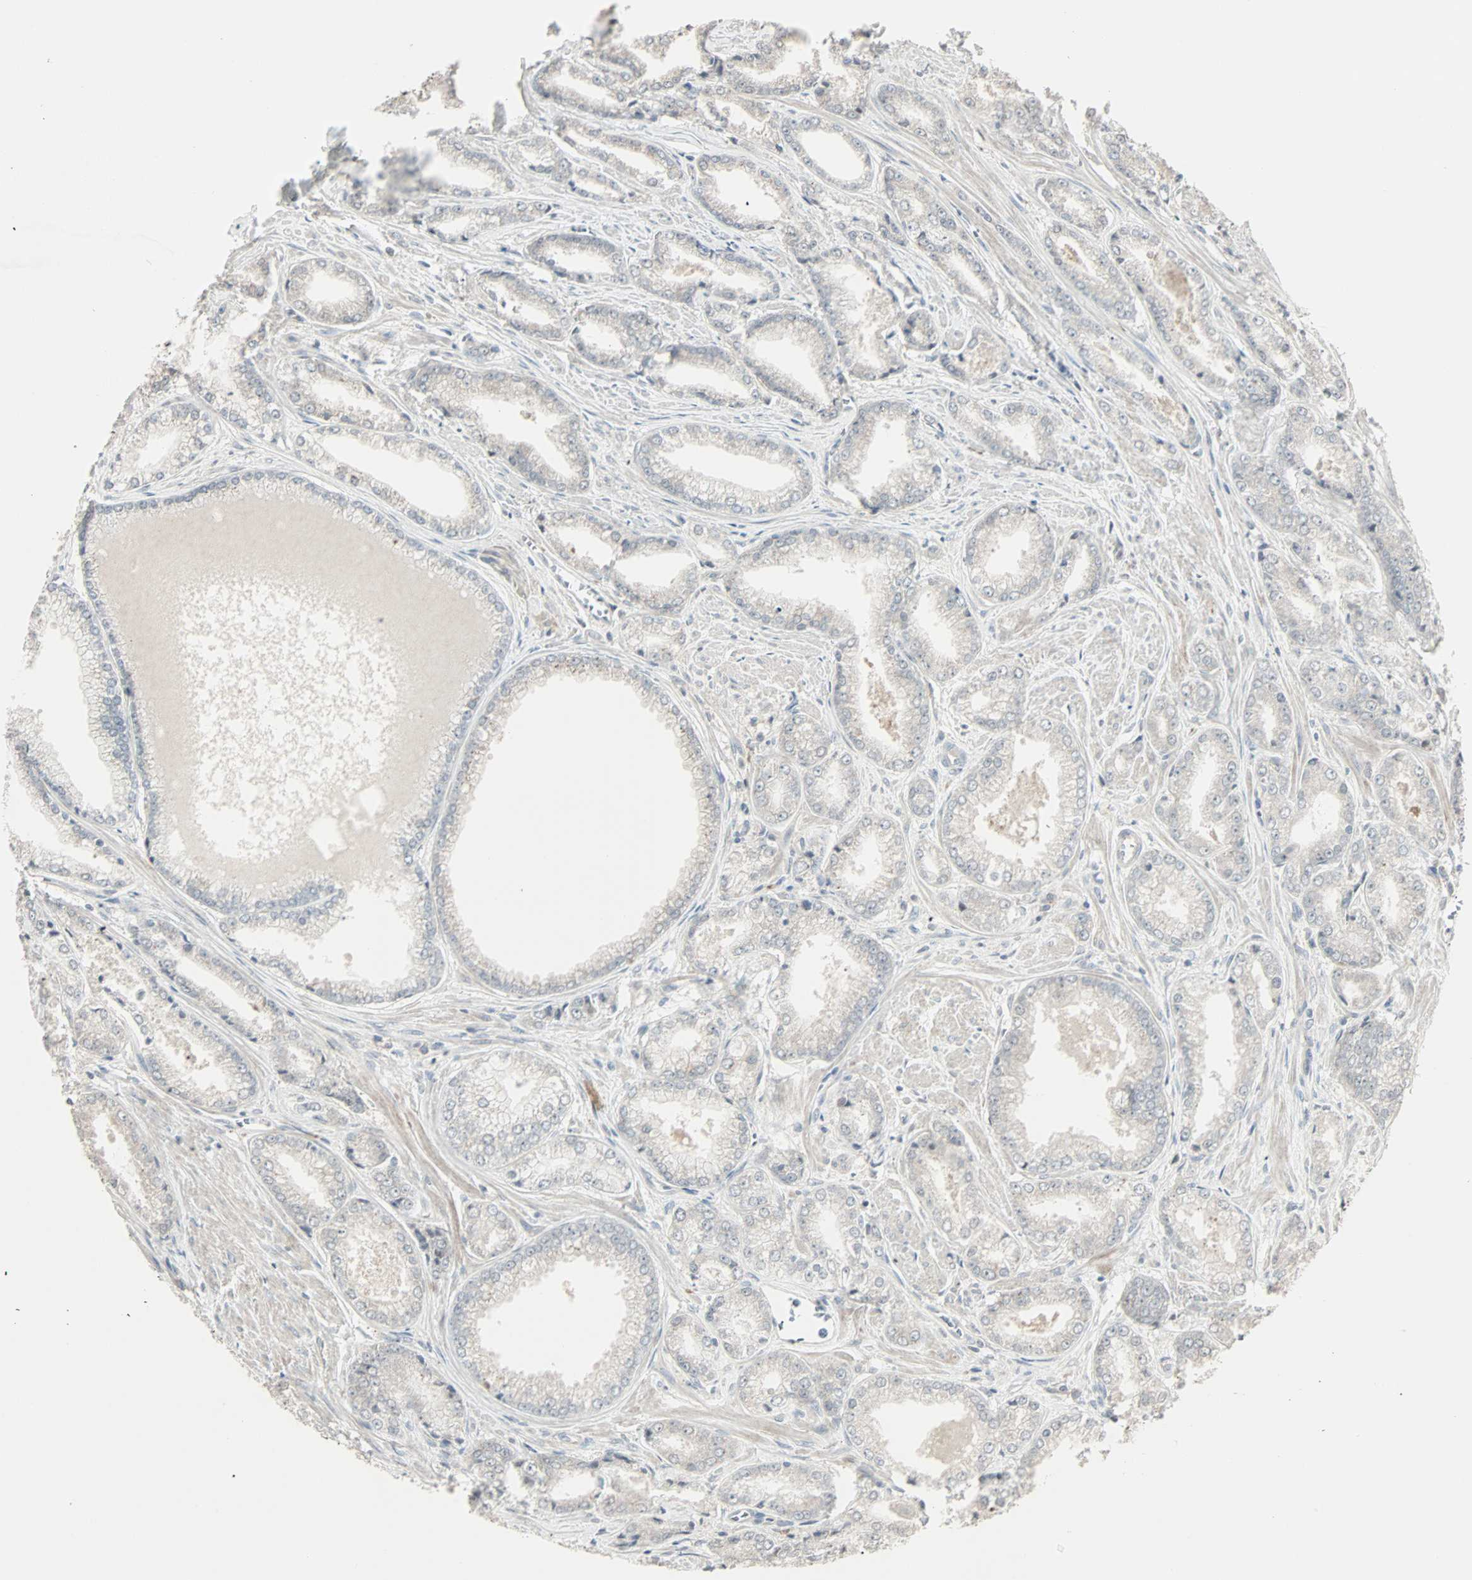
{"staining": {"intensity": "weak", "quantity": "25%-75%", "location": "cytoplasmic/membranous,nuclear"}, "tissue": "prostate cancer", "cell_type": "Tumor cells", "image_type": "cancer", "snomed": [{"axis": "morphology", "description": "Adenocarcinoma, Low grade"}, {"axis": "topography", "description": "Prostate"}], "caption": "Protein staining demonstrates weak cytoplasmic/membranous and nuclear expression in about 25%-75% of tumor cells in low-grade adenocarcinoma (prostate).", "gene": "KDM4A", "patient": {"sex": "male", "age": 64}}